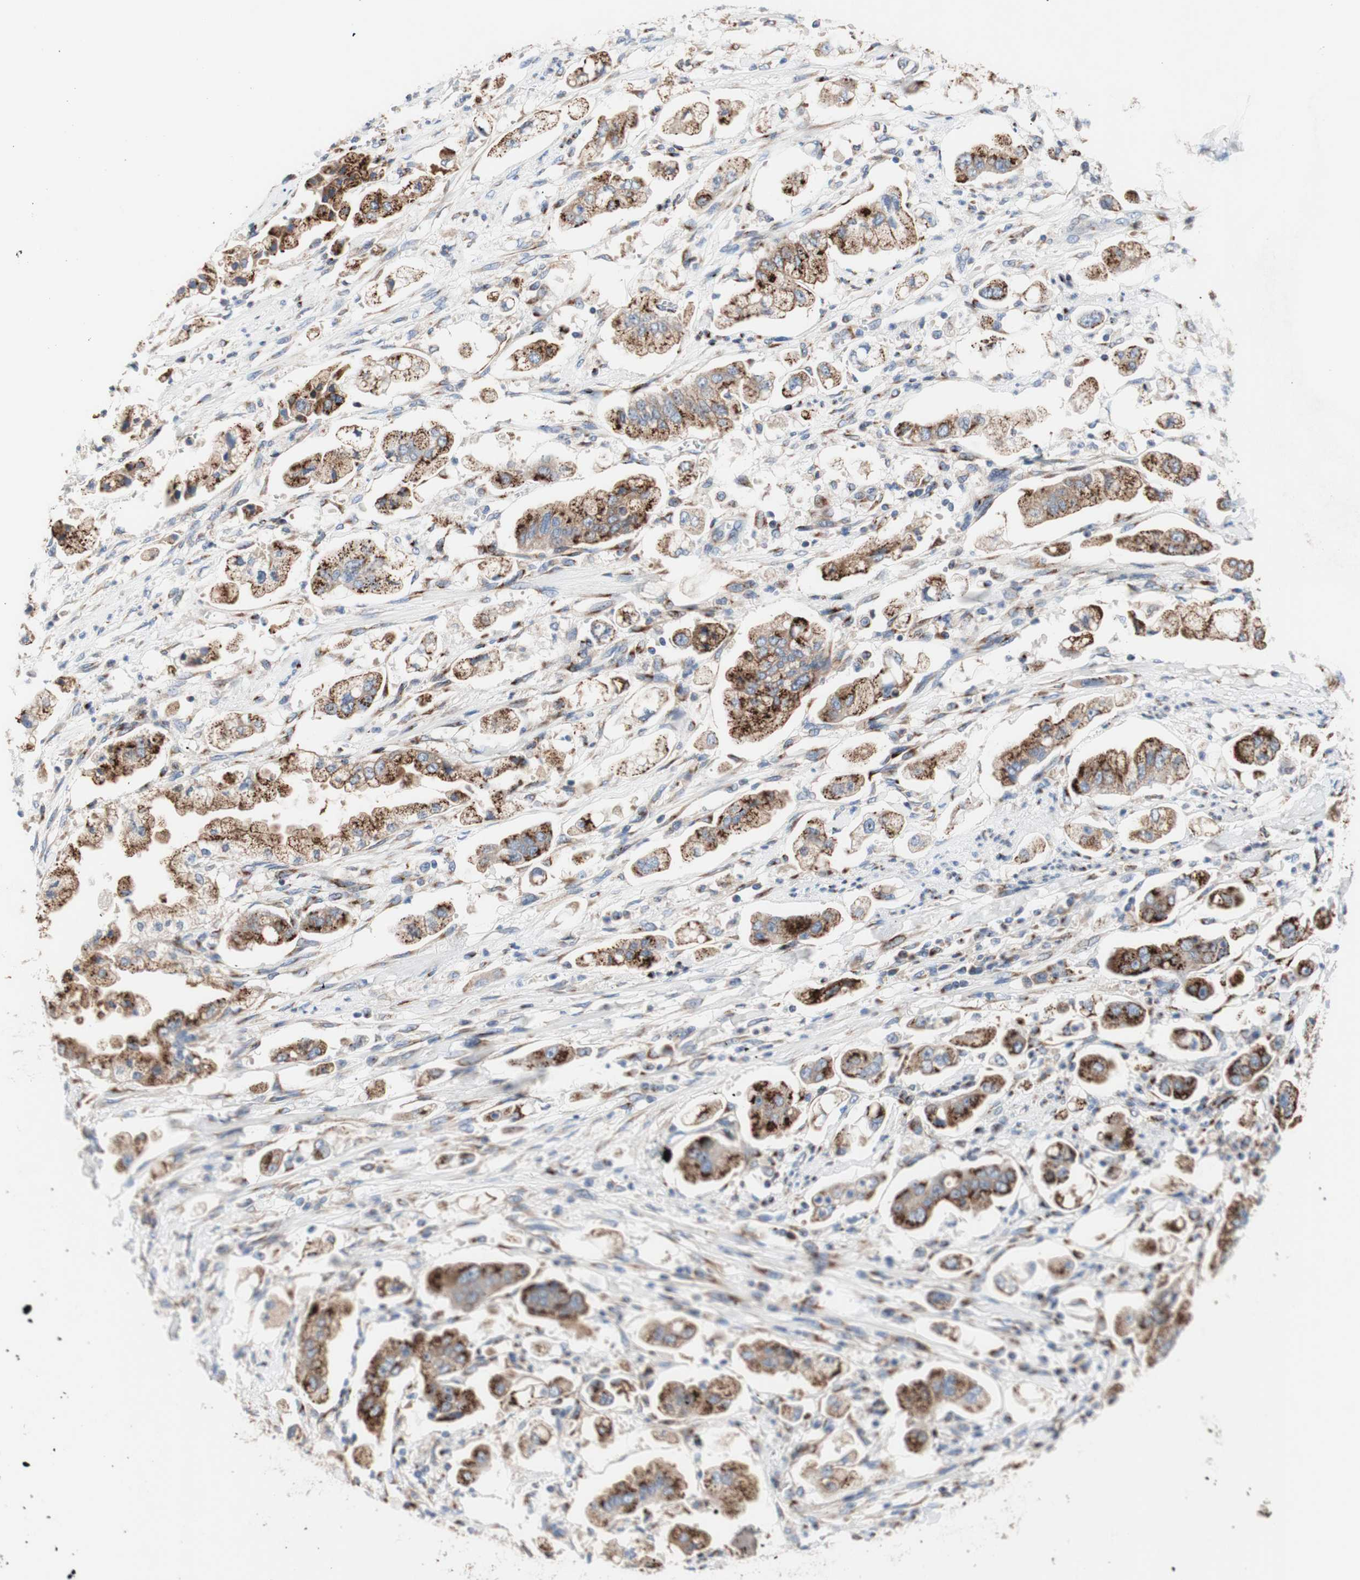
{"staining": {"intensity": "moderate", "quantity": ">75%", "location": "cytoplasmic/membranous"}, "tissue": "stomach cancer", "cell_type": "Tumor cells", "image_type": "cancer", "snomed": [{"axis": "morphology", "description": "Adenocarcinoma, NOS"}, {"axis": "topography", "description": "Stomach"}], "caption": "Protein staining of stomach cancer (adenocarcinoma) tissue demonstrates moderate cytoplasmic/membranous expression in approximately >75% of tumor cells. The protein is shown in brown color, while the nuclei are stained blue.", "gene": "GALNT2", "patient": {"sex": "male", "age": 62}}